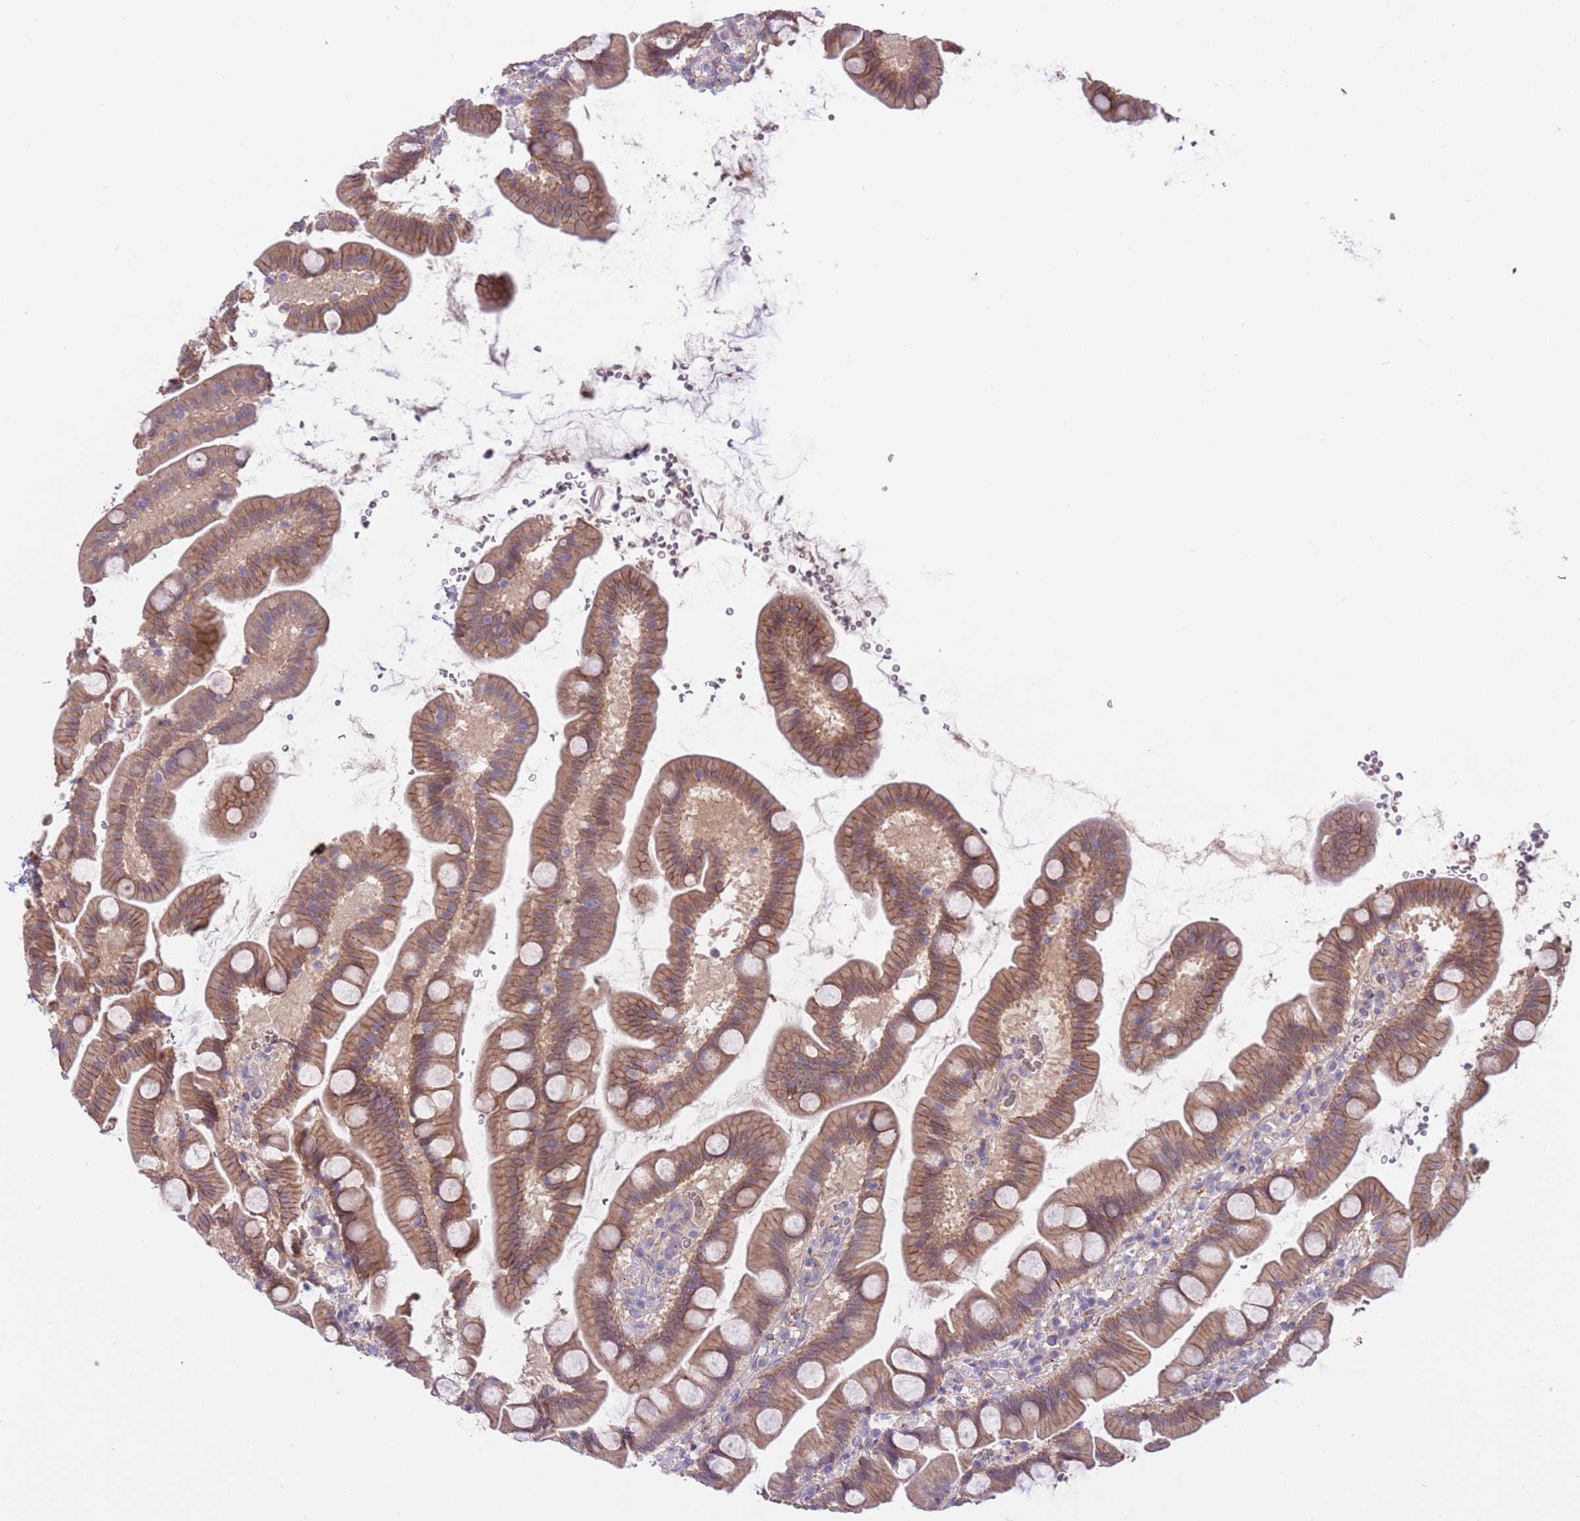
{"staining": {"intensity": "moderate", "quantity": ">75%", "location": "cytoplasmic/membranous"}, "tissue": "small intestine", "cell_type": "Glandular cells", "image_type": "normal", "snomed": [{"axis": "morphology", "description": "Normal tissue, NOS"}, {"axis": "topography", "description": "Small intestine"}], "caption": "Protein expression analysis of unremarkable human small intestine reveals moderate cytoplasmic/membranous expression in approximately >75% of glandular cells. The protein of interest is stained brown, and the nuclei are stained in blue (DAB (3,3'-diaminobenzidine) IHC with brightfield microscopy, high magnification).", "gene": "CFAP73", "patient": {"sex": "female", "age": 68}}